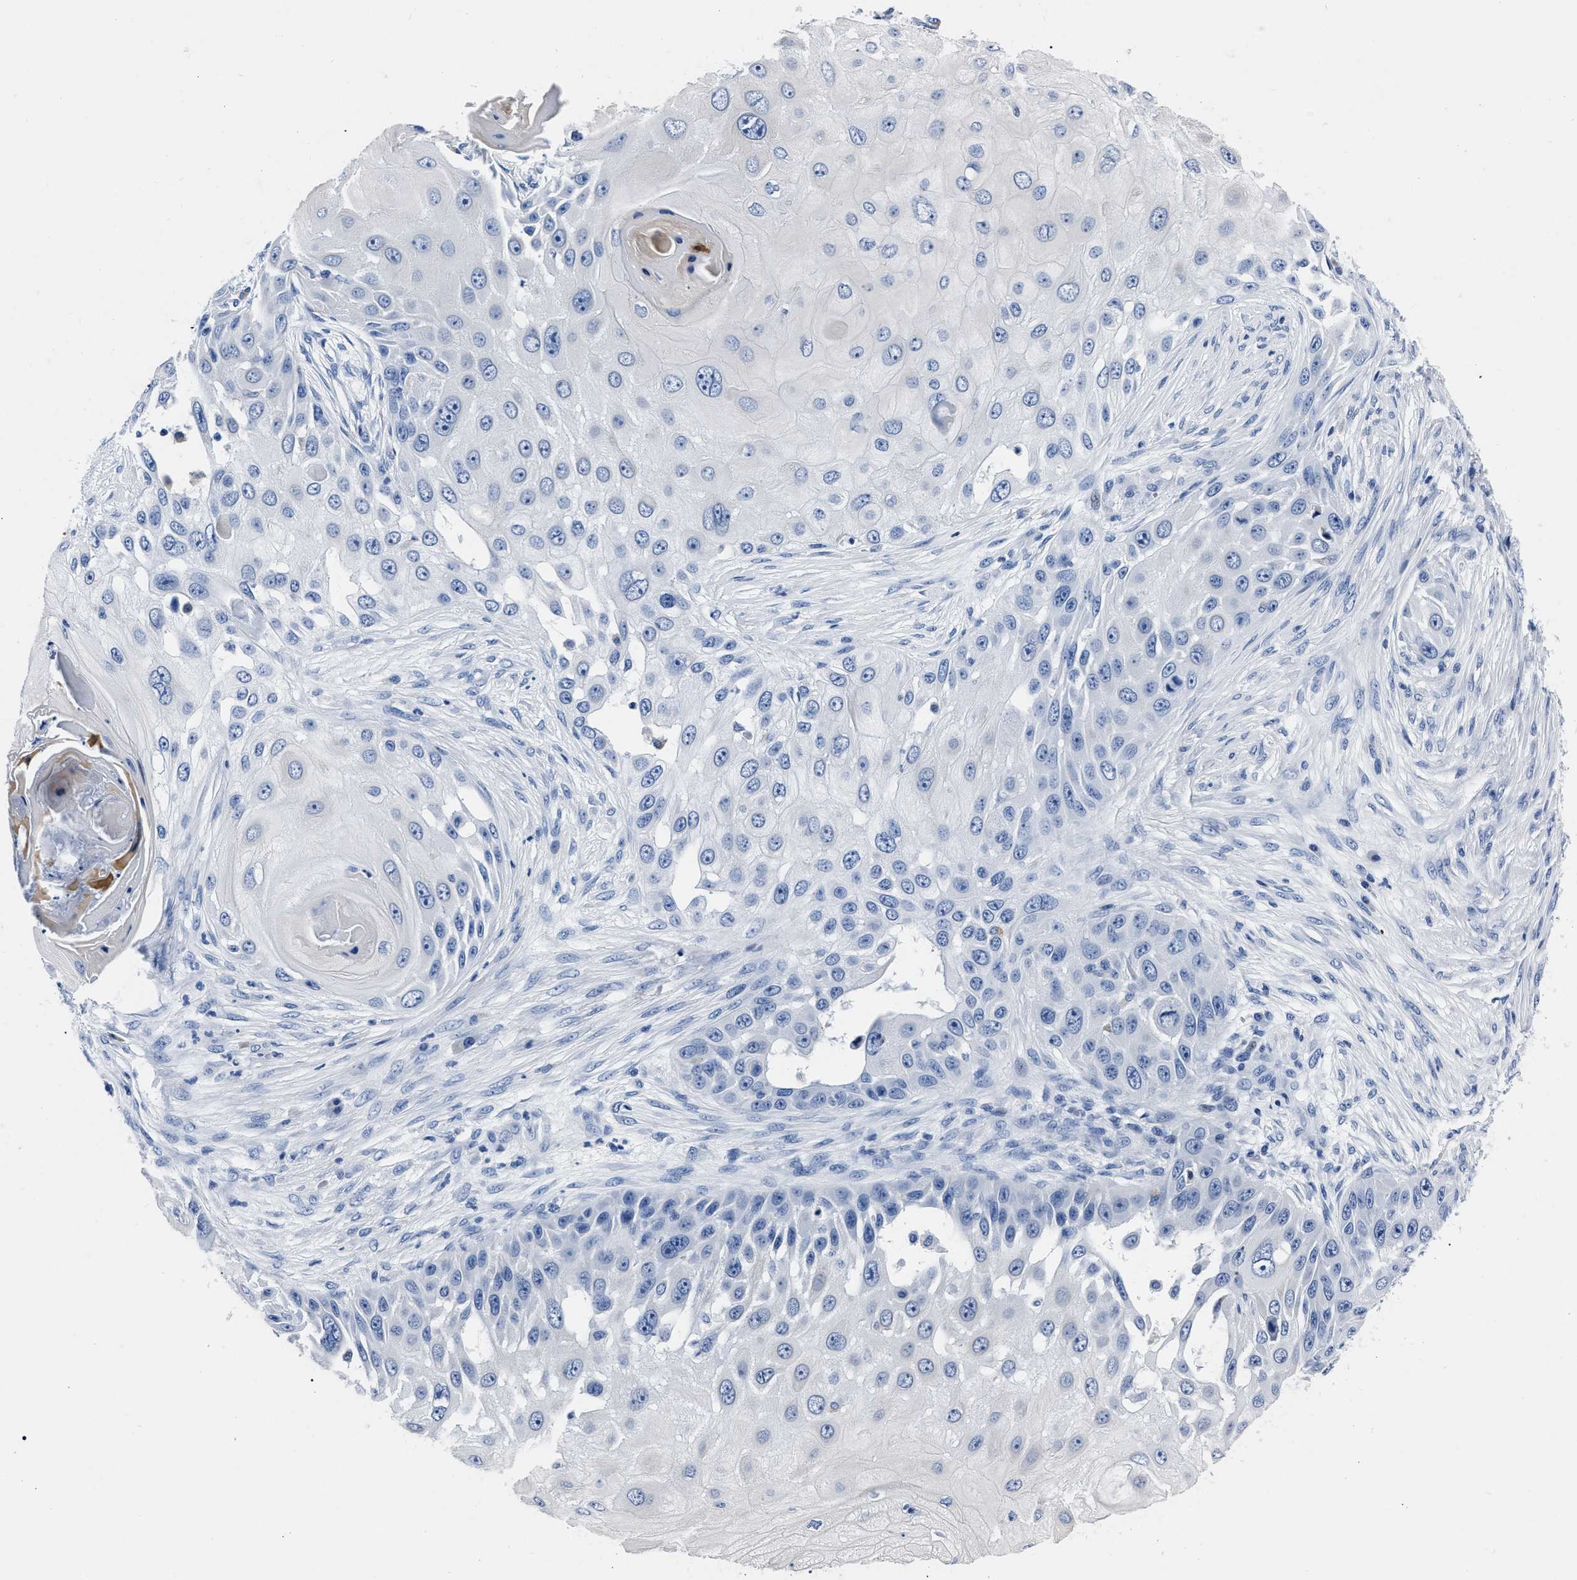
{"staining": {"intensity": "negative", "quantity": "none", "location": "none"}, "tissue": "skin cancer", "cell_type": "Tumor cells", "image_type": "cancer", "snomed": [{"axis": "morphology", "description": "Squamous cell carcinoma, NOS"}, {"axis": "topography", "description": "Skin"}], "caption": "Human skin cancer (squamous cell carcinoma) stained for a protein using immunohistochemistry reveals no expression in tumor cells.", "gene": "MOV10L1", "patient": {"sex": "female", "age": 44}}